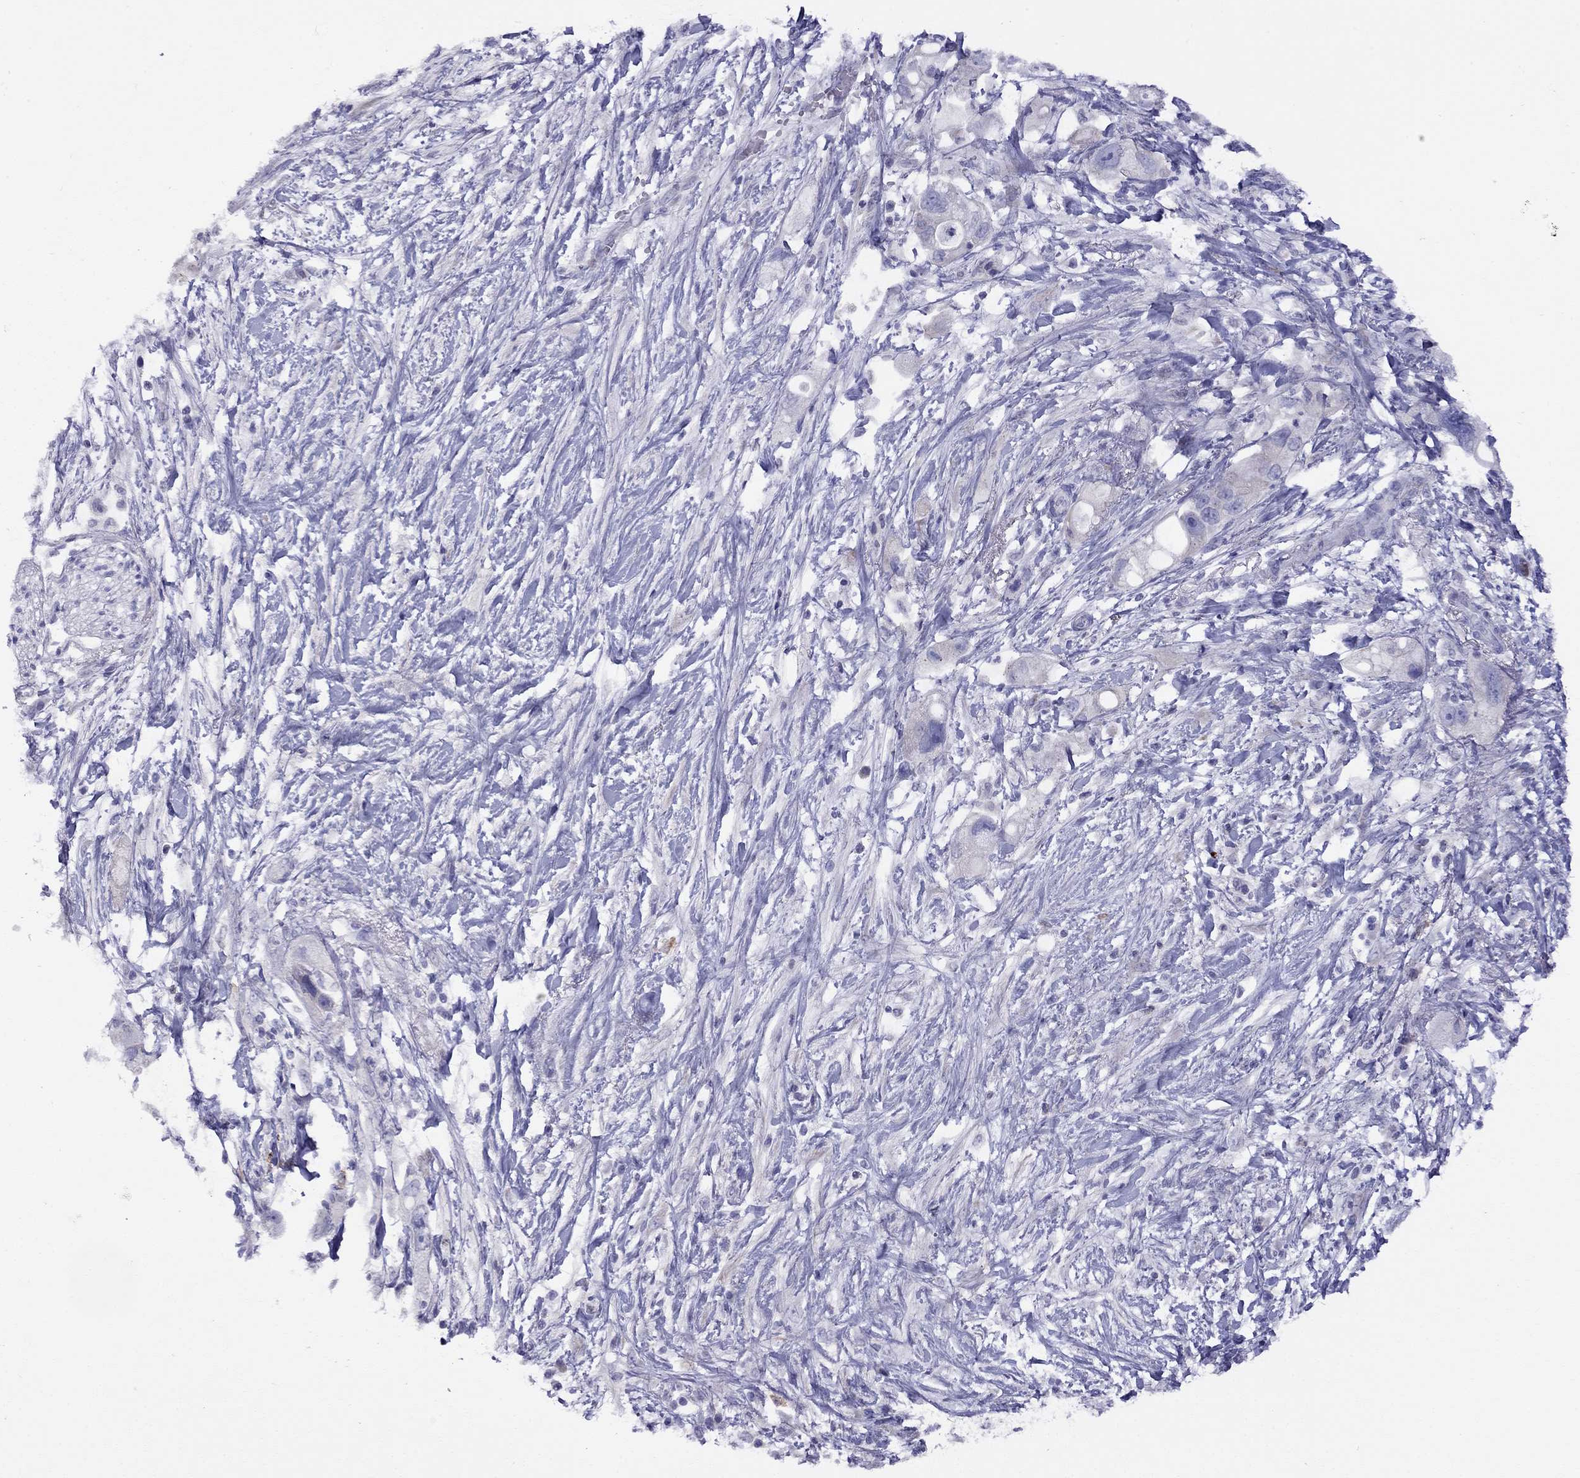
{"staining": {"intensity": "negative", "quantity": "none", "location": "none"}, "tissue": "pancreatic cancer", "cell_type": "Tumor cells", "image_type": "cancer", "snomed": [{"axis": "morphology", "description": "Adenocarcinoma, NOS"}, {"axis": "topography", "description": "Pancreas"}], "caption": "The immunohistochemistry image has no significant positivity in tumor cells of pancreatic cancer (adenocarcinoma) tissue.", "gene": "CPNE4", "patient": {"sex": "female", "age": 72}}